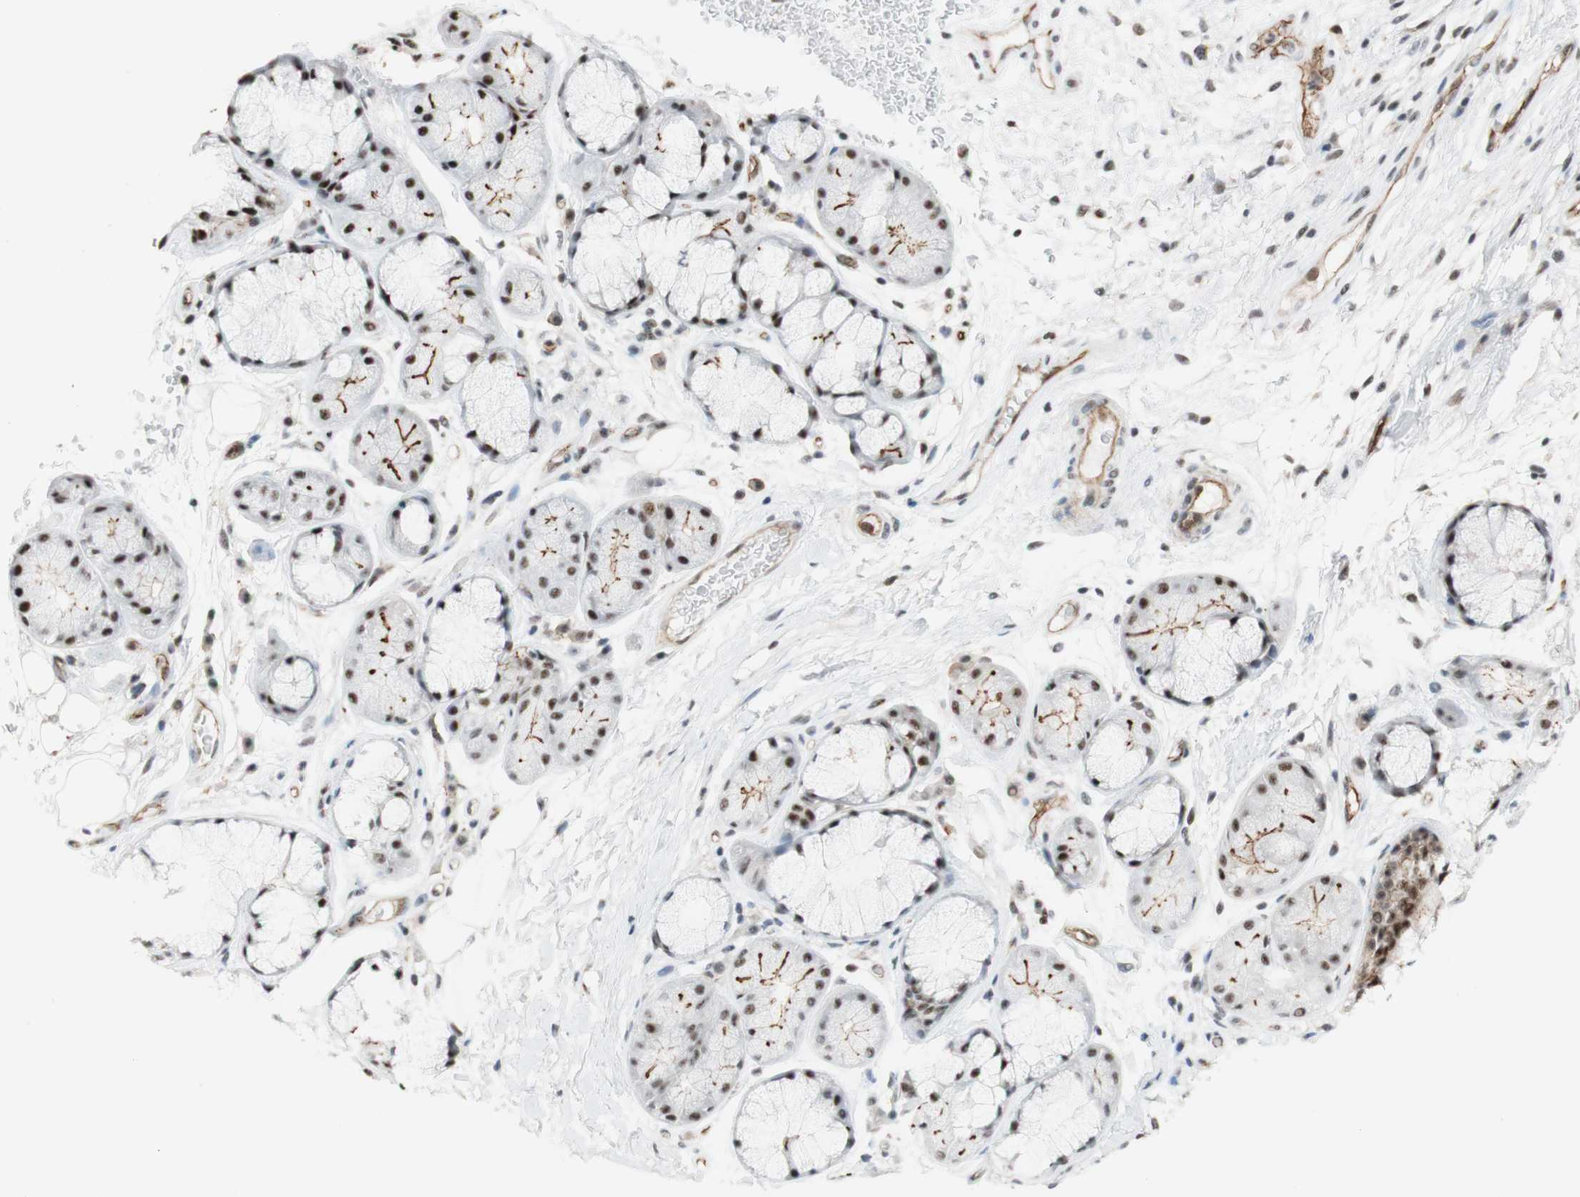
{"staining": {"intensity": "strong", "quantity": ">75%", "location": "nuclear"}, "tissue": "bronchus", "cell_type": "Respiratory epithelial cells", "image_type": "normal", "snomed": [{"axis": "morphology", "description": "Normal tissue, NOS"}, {"axis": "topography", "description": "Bronchus"}], "caption": "An image of human bronchus stained for a protein exhibits strong nuclear brown staining in respiratory epithelial cells. Nuclei are stained in blue.", "gene": "SAP18", "patient": {"sex": "male", "age": 66}}